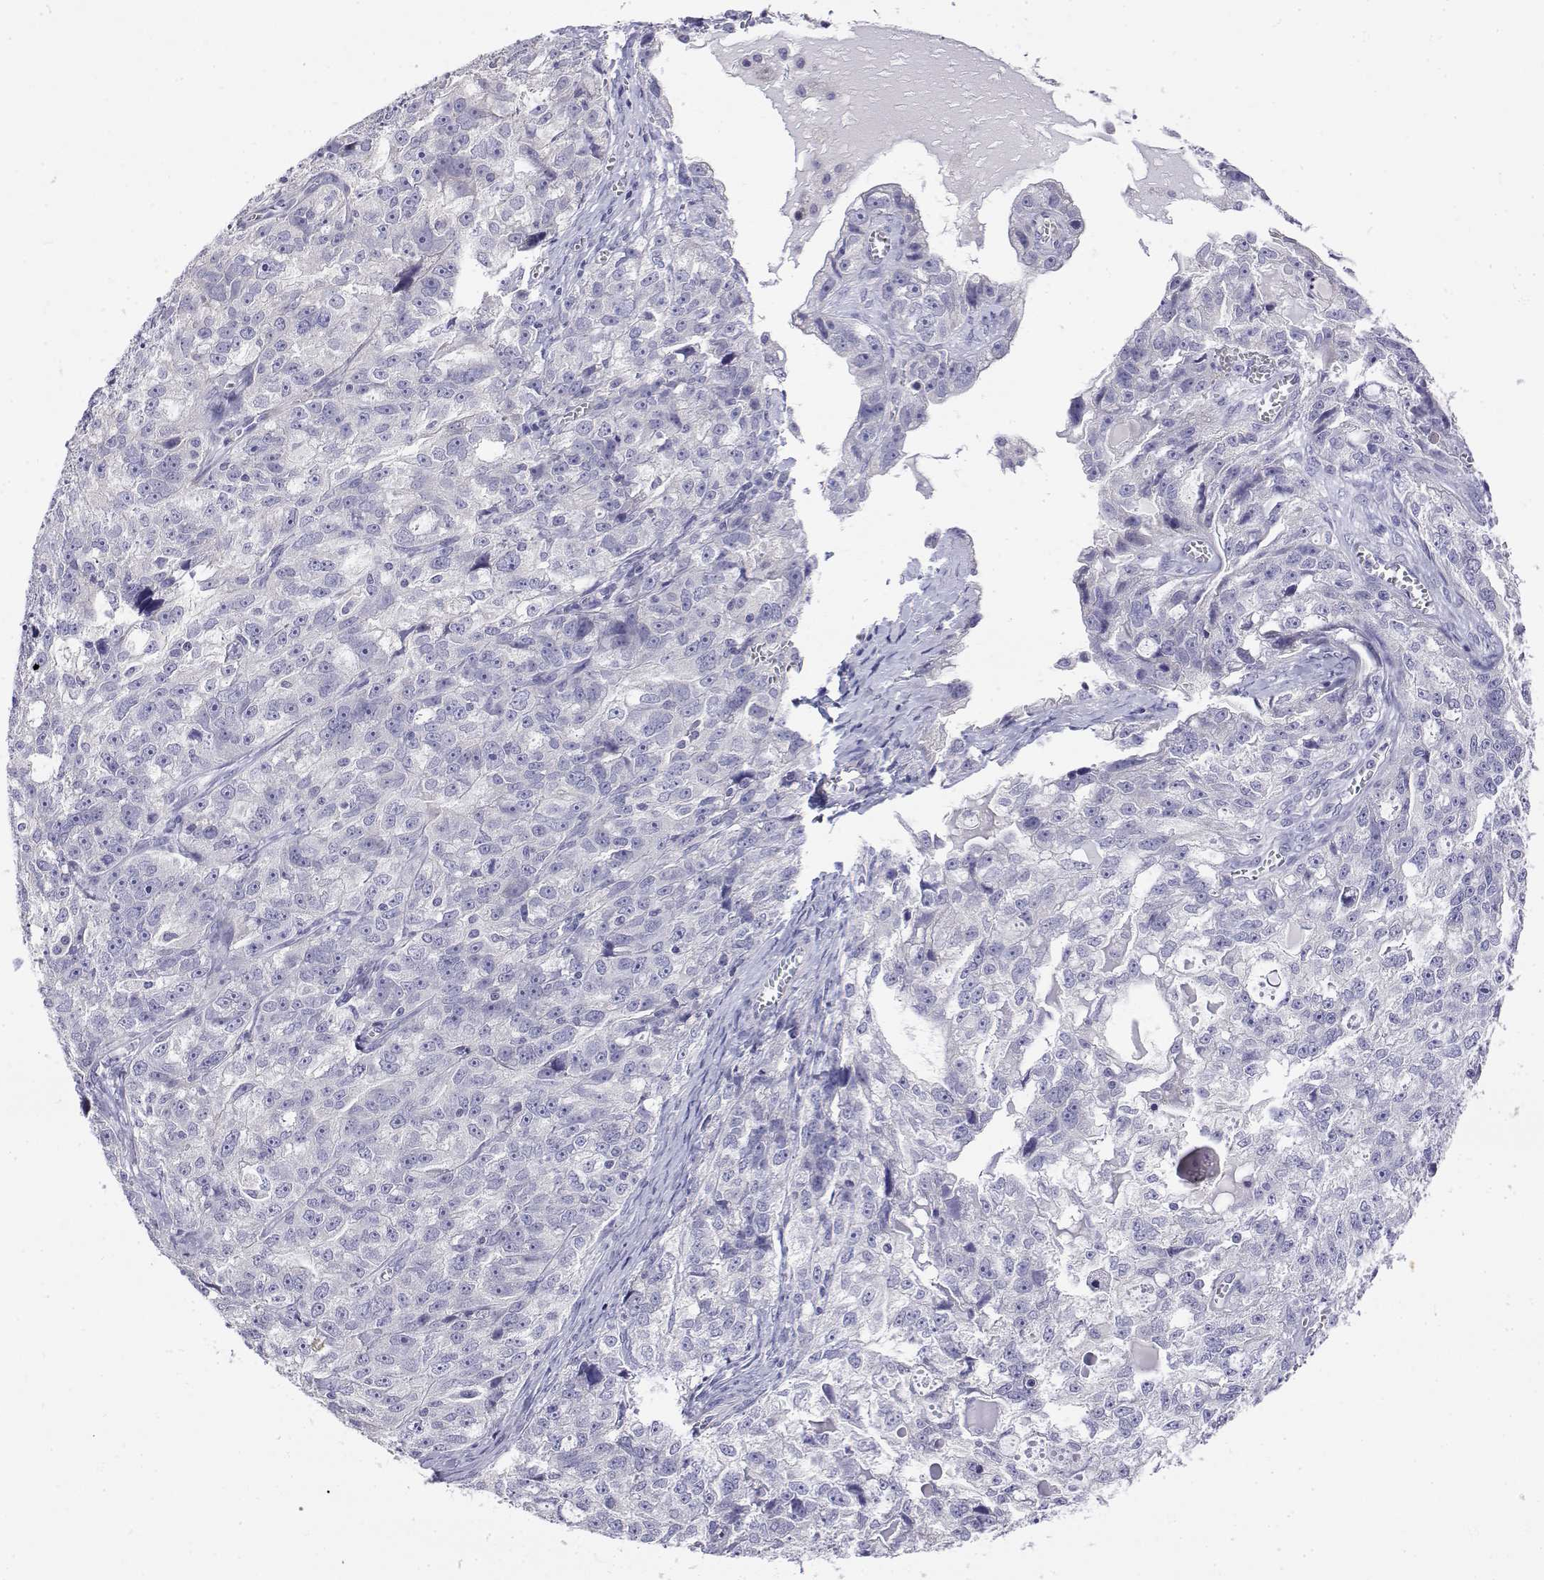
{"staining": {"intensity": "negative", "quantity": "none", "location": "none"}, "tissue": "ovarian cancer", "cell_type": "Tumor cells", "image_type": "cancer", "snomed": [{"axis": "morphology", "description": "Cystadenocarcinoma, serous, NOS"}, {"axis": "topography", "description": "Ovary"}], "caption": "Ovarian cancer was stained to show a protein in brown. There is no significant staining in tumor cells.", "gene": "LY6D", "patient": {"sex": "female", "age": 51}}